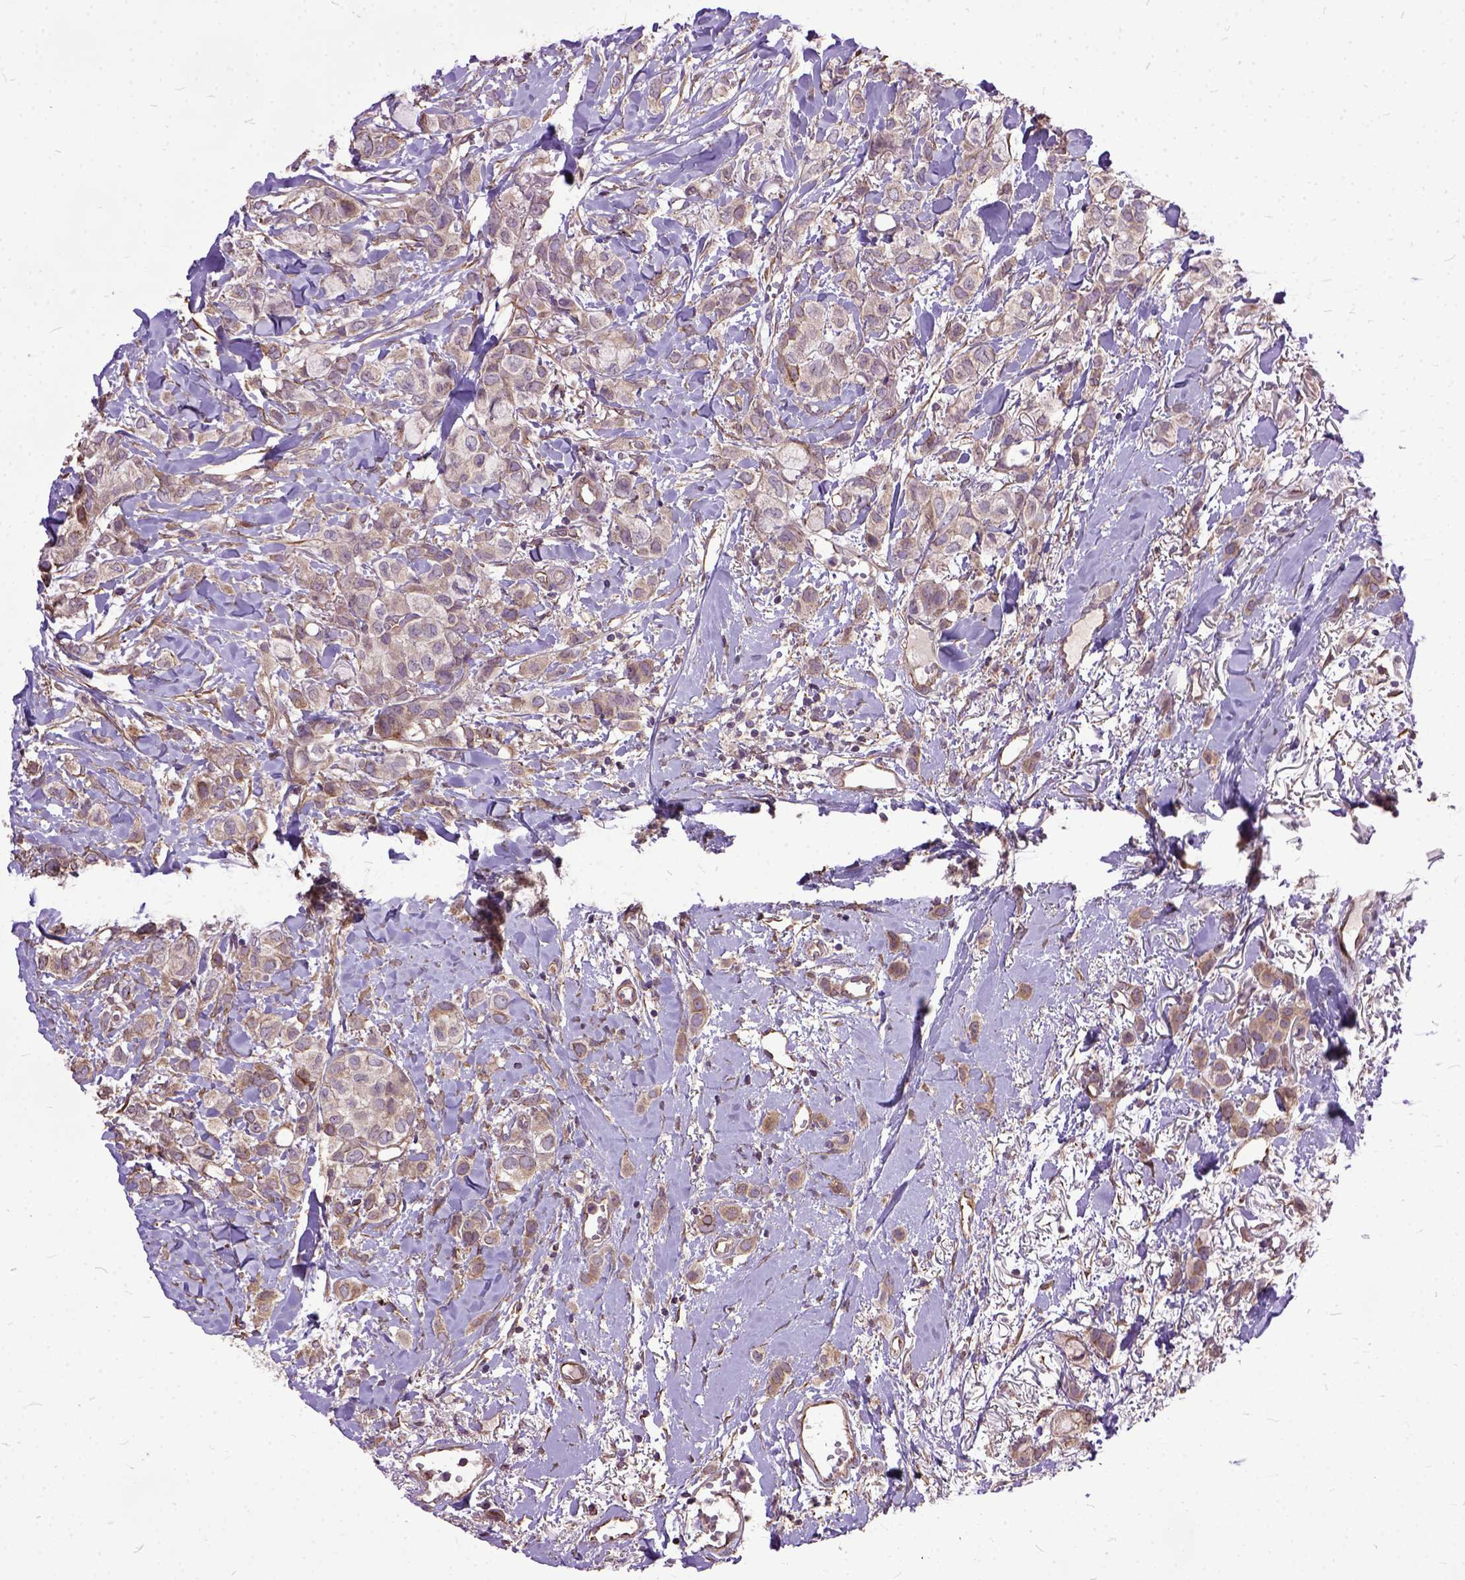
{"staining": {"intensity": "weak", "quantity": ">75%", "location": "cytoplasmic/membranous"}, "tissue": "breast cancer", "cell_type": "Tumor cells", "image_type": "cancer", "snomed": [{"axis": "morphology", "description": "Duct carcinoma"}, {"axis": "topography", "description": "Breast"}], "caption": "Human breast cancer stained with a brown dye shows weak cytoplasmic/membranous positive positivity in approximately >75% of tumor cells.", "gene": "AREG", "patient": {"sex": "female", "age": 85}}